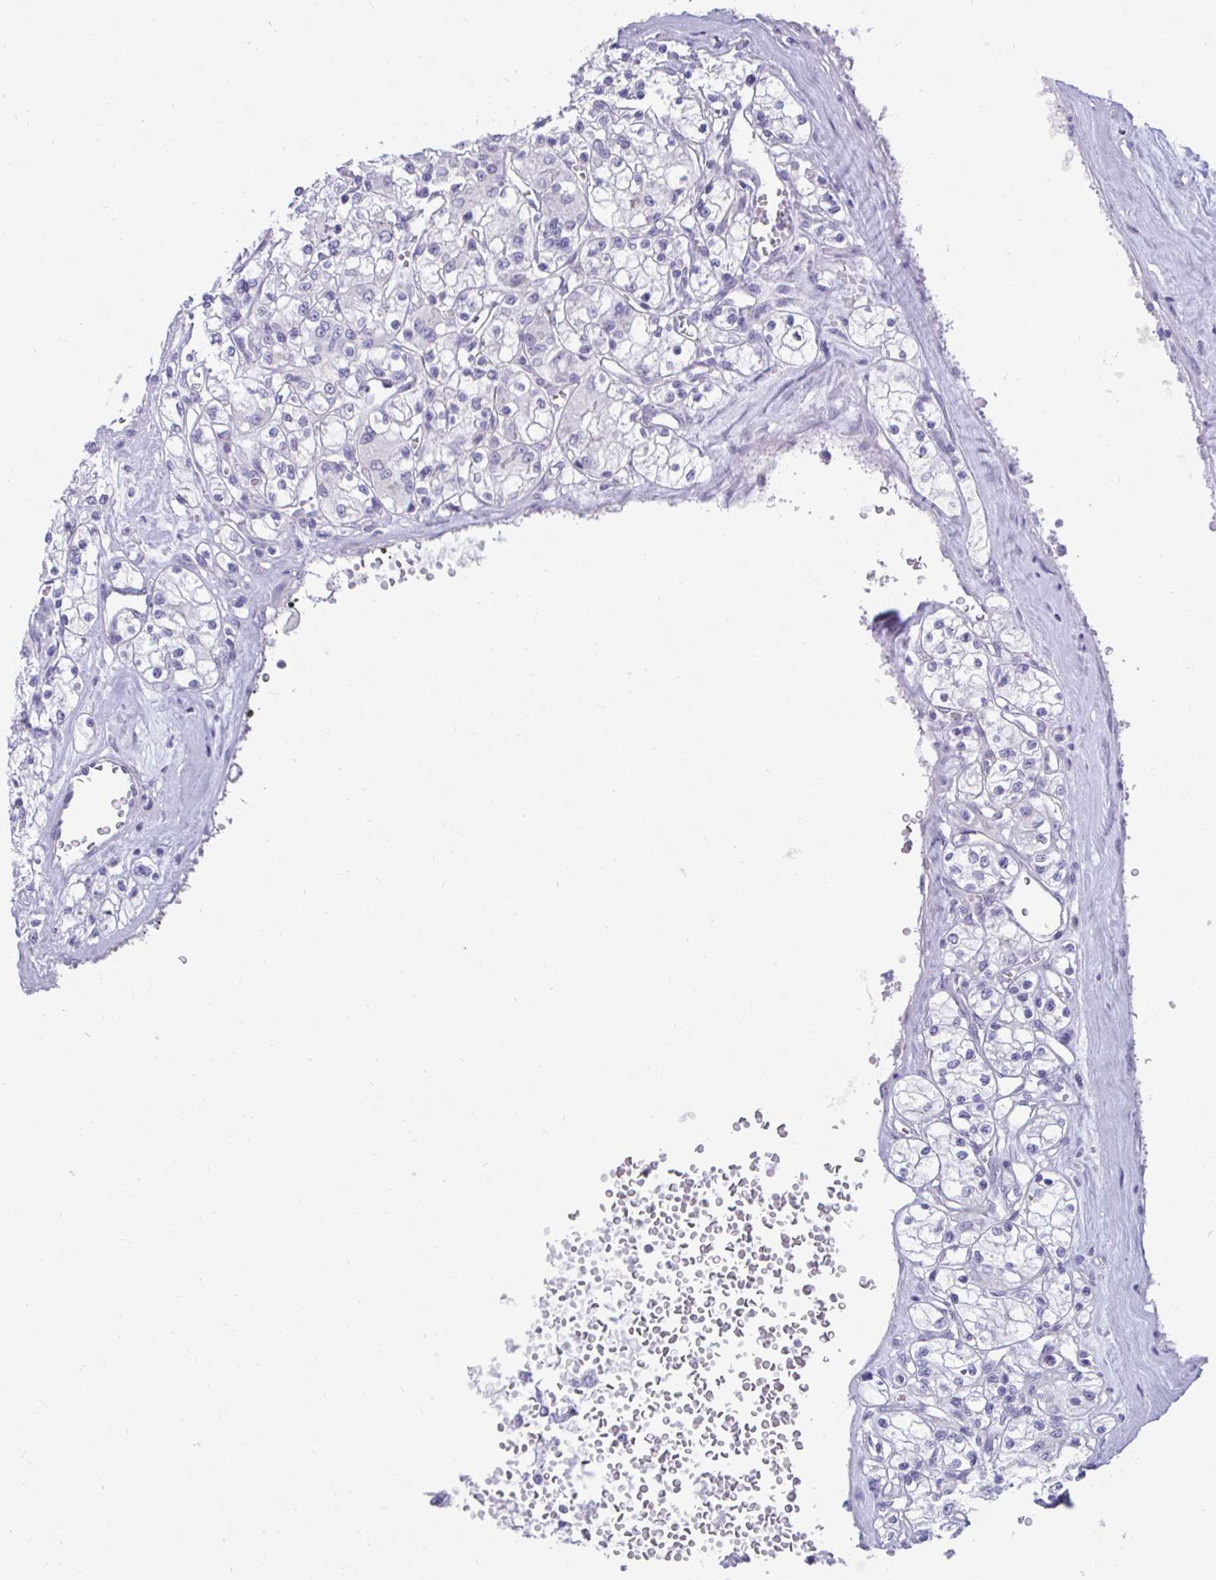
{"staining": {"intensity": "negative", "quantity": "none", "location": "none"}, "tissue": "renal cancer", "cell_type": "Tumor cells", "image_type": "cancer", "snomed": [{"axis": "morphology", "description": "Adenocarcinoma, NOS"}, {"axis": "topography", "description": "Kidney"}], "caption": "Protein analysis of renal adenocarcinoma exhibits no significant staining in tumor cells. (DAB (3,3'-diaminobenzidine) immunohistochemistry (IHC), high magnification).", "gene": "CSE1L", "patient": {"sex": "female", "age": 59}}